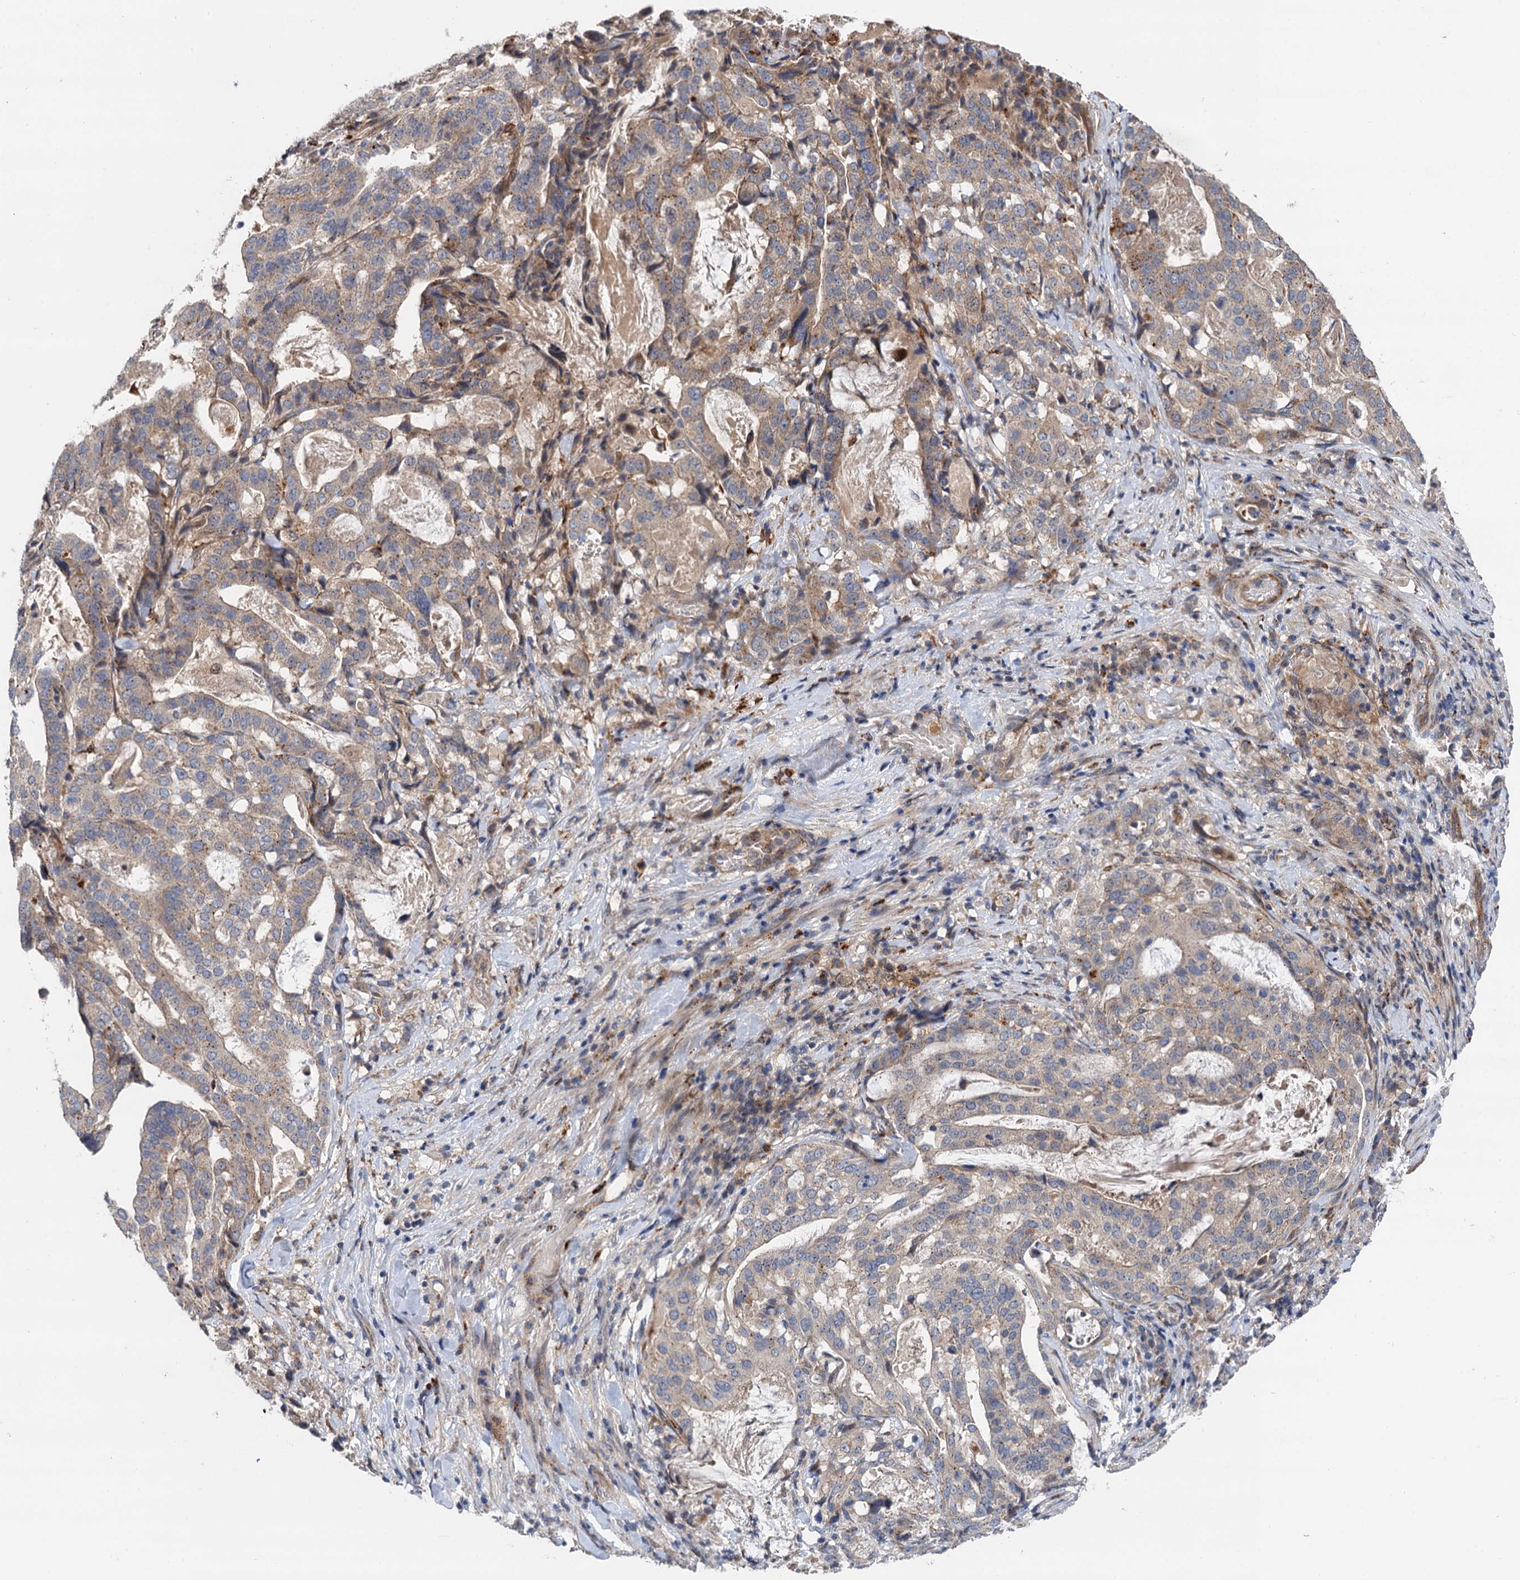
{"staining": {"intensity": "weak", "quantity": "<25%", "location": "cytoplasmic/membranous"}, "tissue": "stomach cancer", "cell_type": "Tumor cells", "image_type": "cancer", "snomed": [{"axis": "morphology", "description": "Adenocarcinoma, NOS"}, {"axis": "topography", "description": "Stomach"}], "caption": "This is an IHC histopathology image of human stomach cancer (adenocarcinoma). There is no expression in tumor cells.", "gene": "NLRP10", "patient": {"sex": "male", "age": 48}}